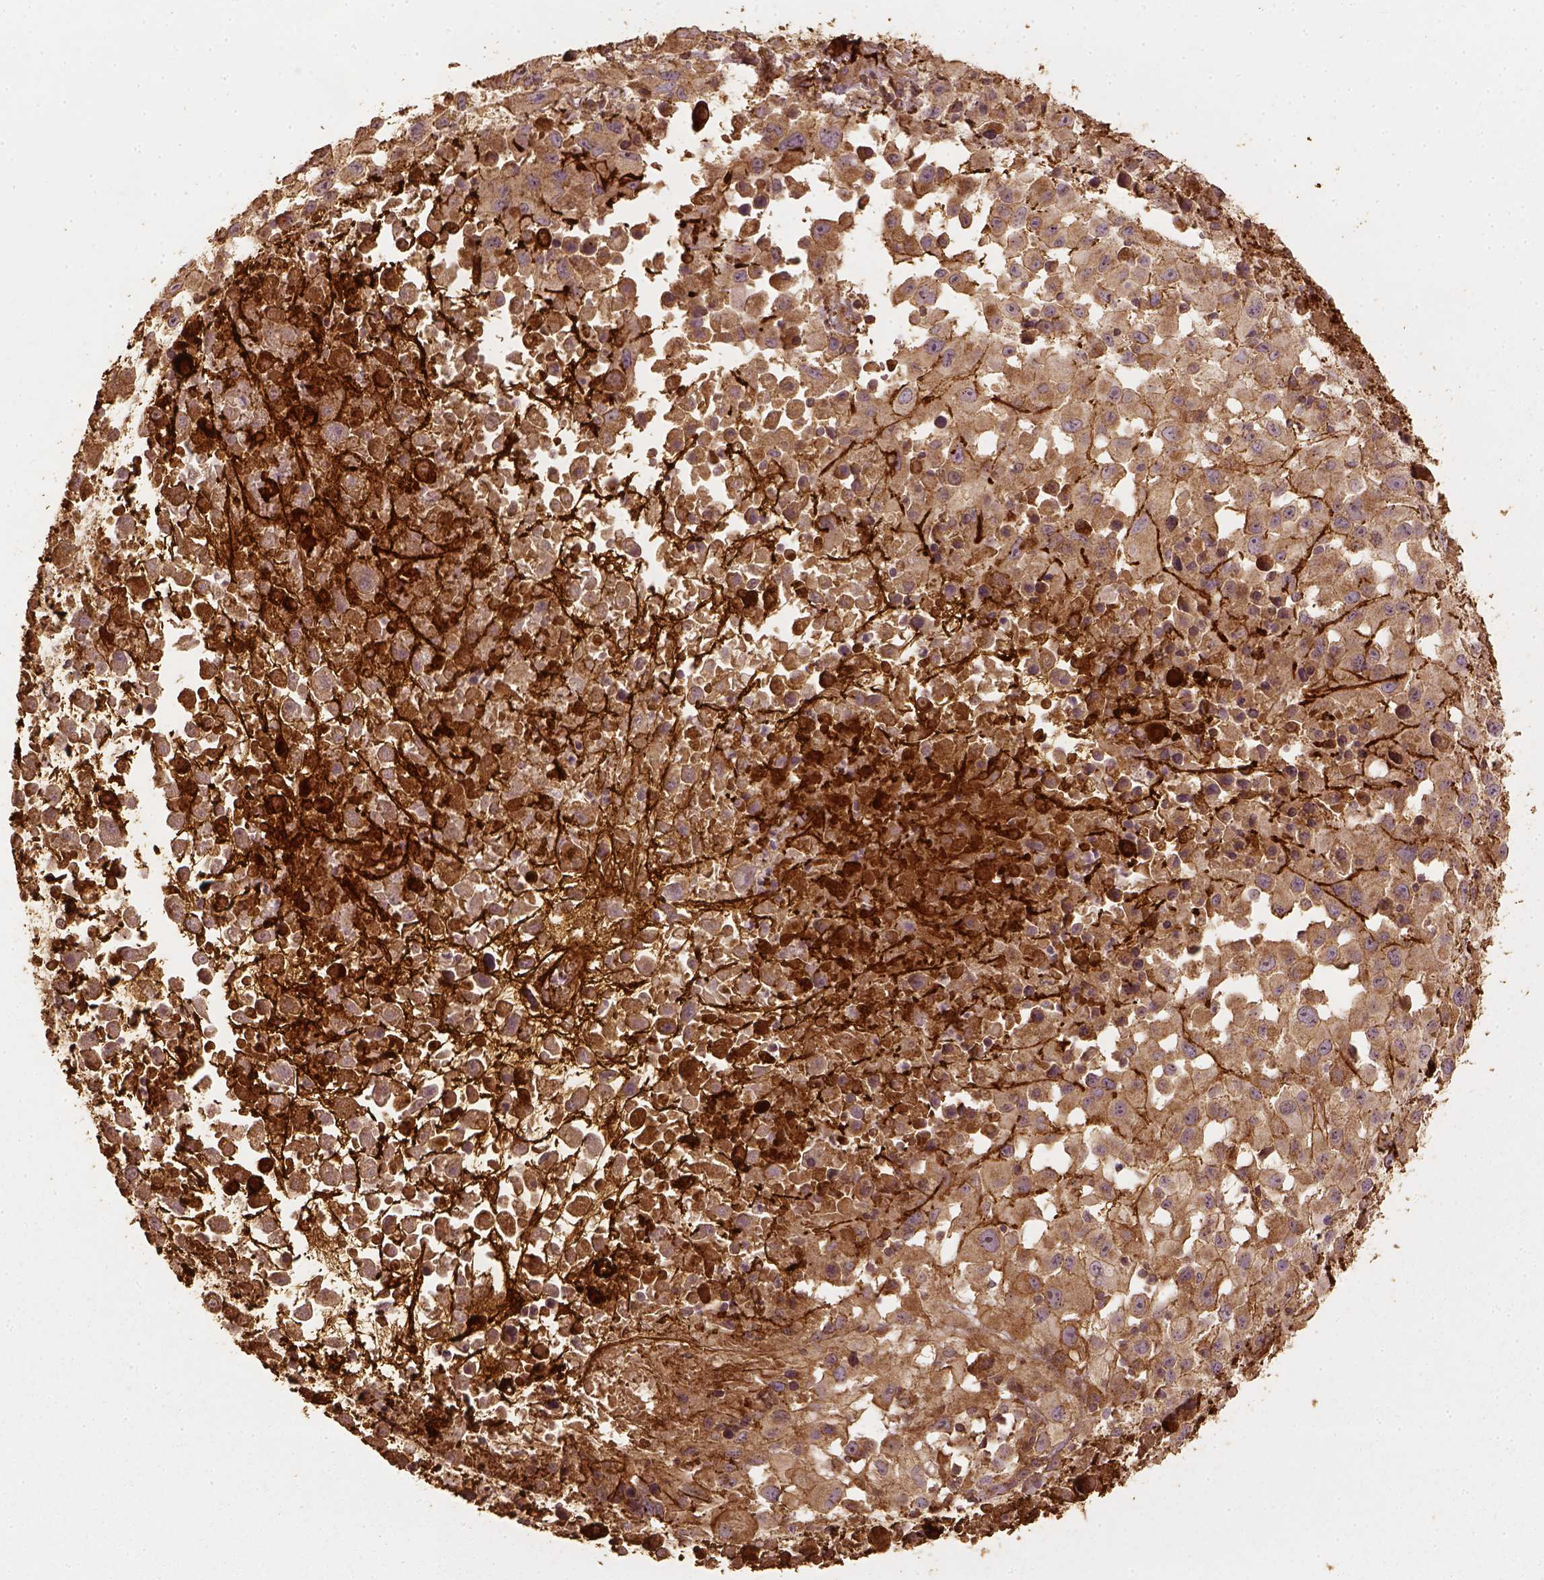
{"staining": {"intensity": "weak", "quantity": ">75%", "location": "cytoplasmic/membranous"}, "tissue": "melanoma", "cell_type": "Tumor cells", "image_type": "cancer", "snomed": [{"axis": "morphology", "description": "Malignant melanoma, Metastatic site"}, {"axis": "topography", "description": "Soft tissue"}], "caption": "IHC photomicrograph of melanoma stained for a protein (brown), which reveals low levels of weak cytoplasmic/membranous expression in approximately >75% of tumor cells.", "gene": "VEGFA", "patient": {"sex": "male", "age": 50}}